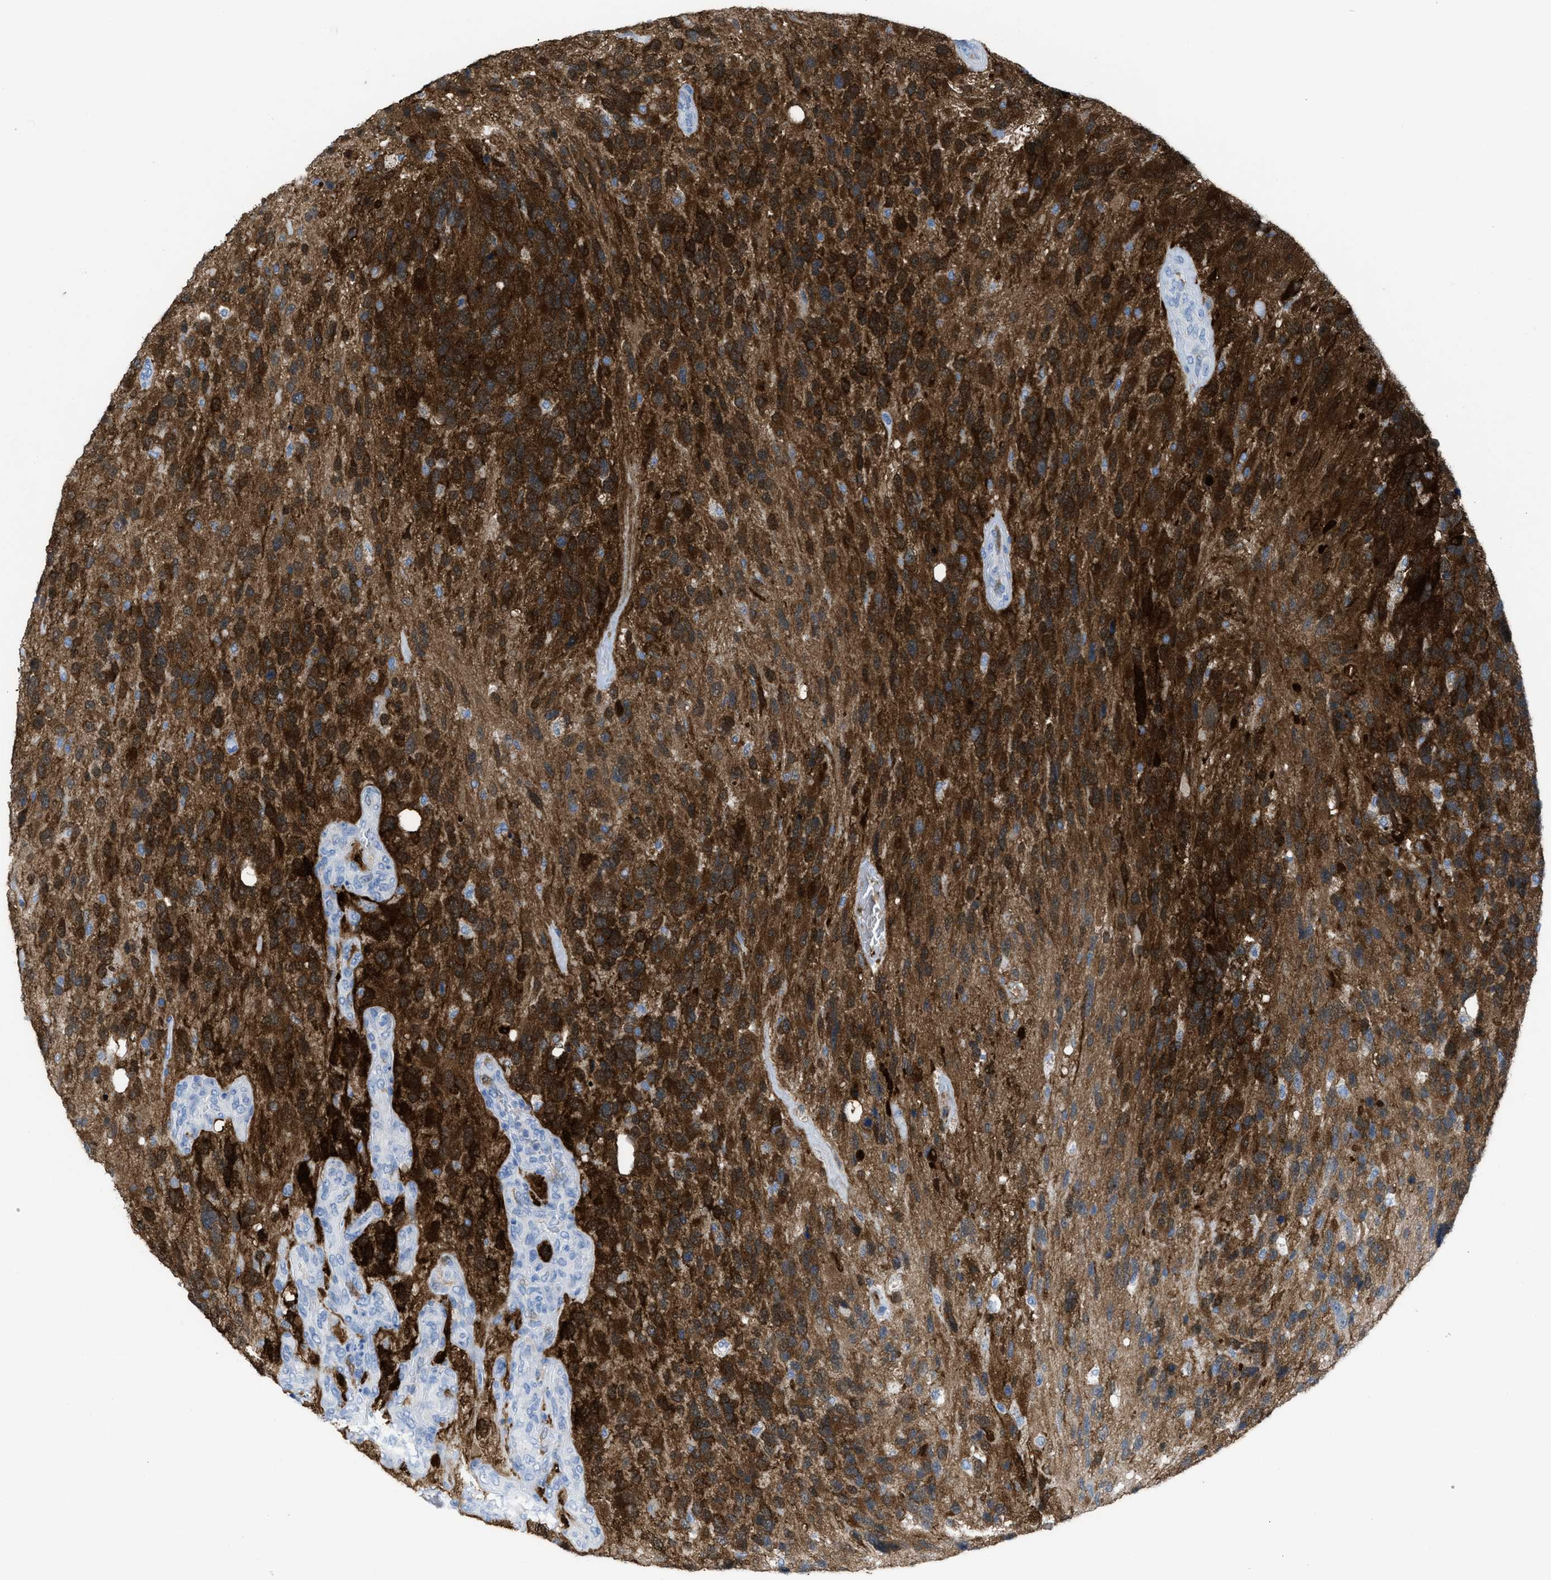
{"staining": {"intensity": "strong", "quantity": ">75%", "location": "cytoplasmic/membranous"}, "tissue": "glioma", "cell_type": "Tumor cells", "image_type": "cancer", "snomed": [{"axis": "morphology", "description": "Glioma, malignant, High grade"}, {"axis": "topography", "description": "Brain"}], "caption": "Immunohistochemical staining of human malignant high-grade glioma displays strong cytoplasmic/membranous protein positivity in approximately >75% of tumor cells. (IHC, brightfield microscopy, high magnification).", "gene": "CDKN2A", "patient": {"sex": "female", "age": 58}}